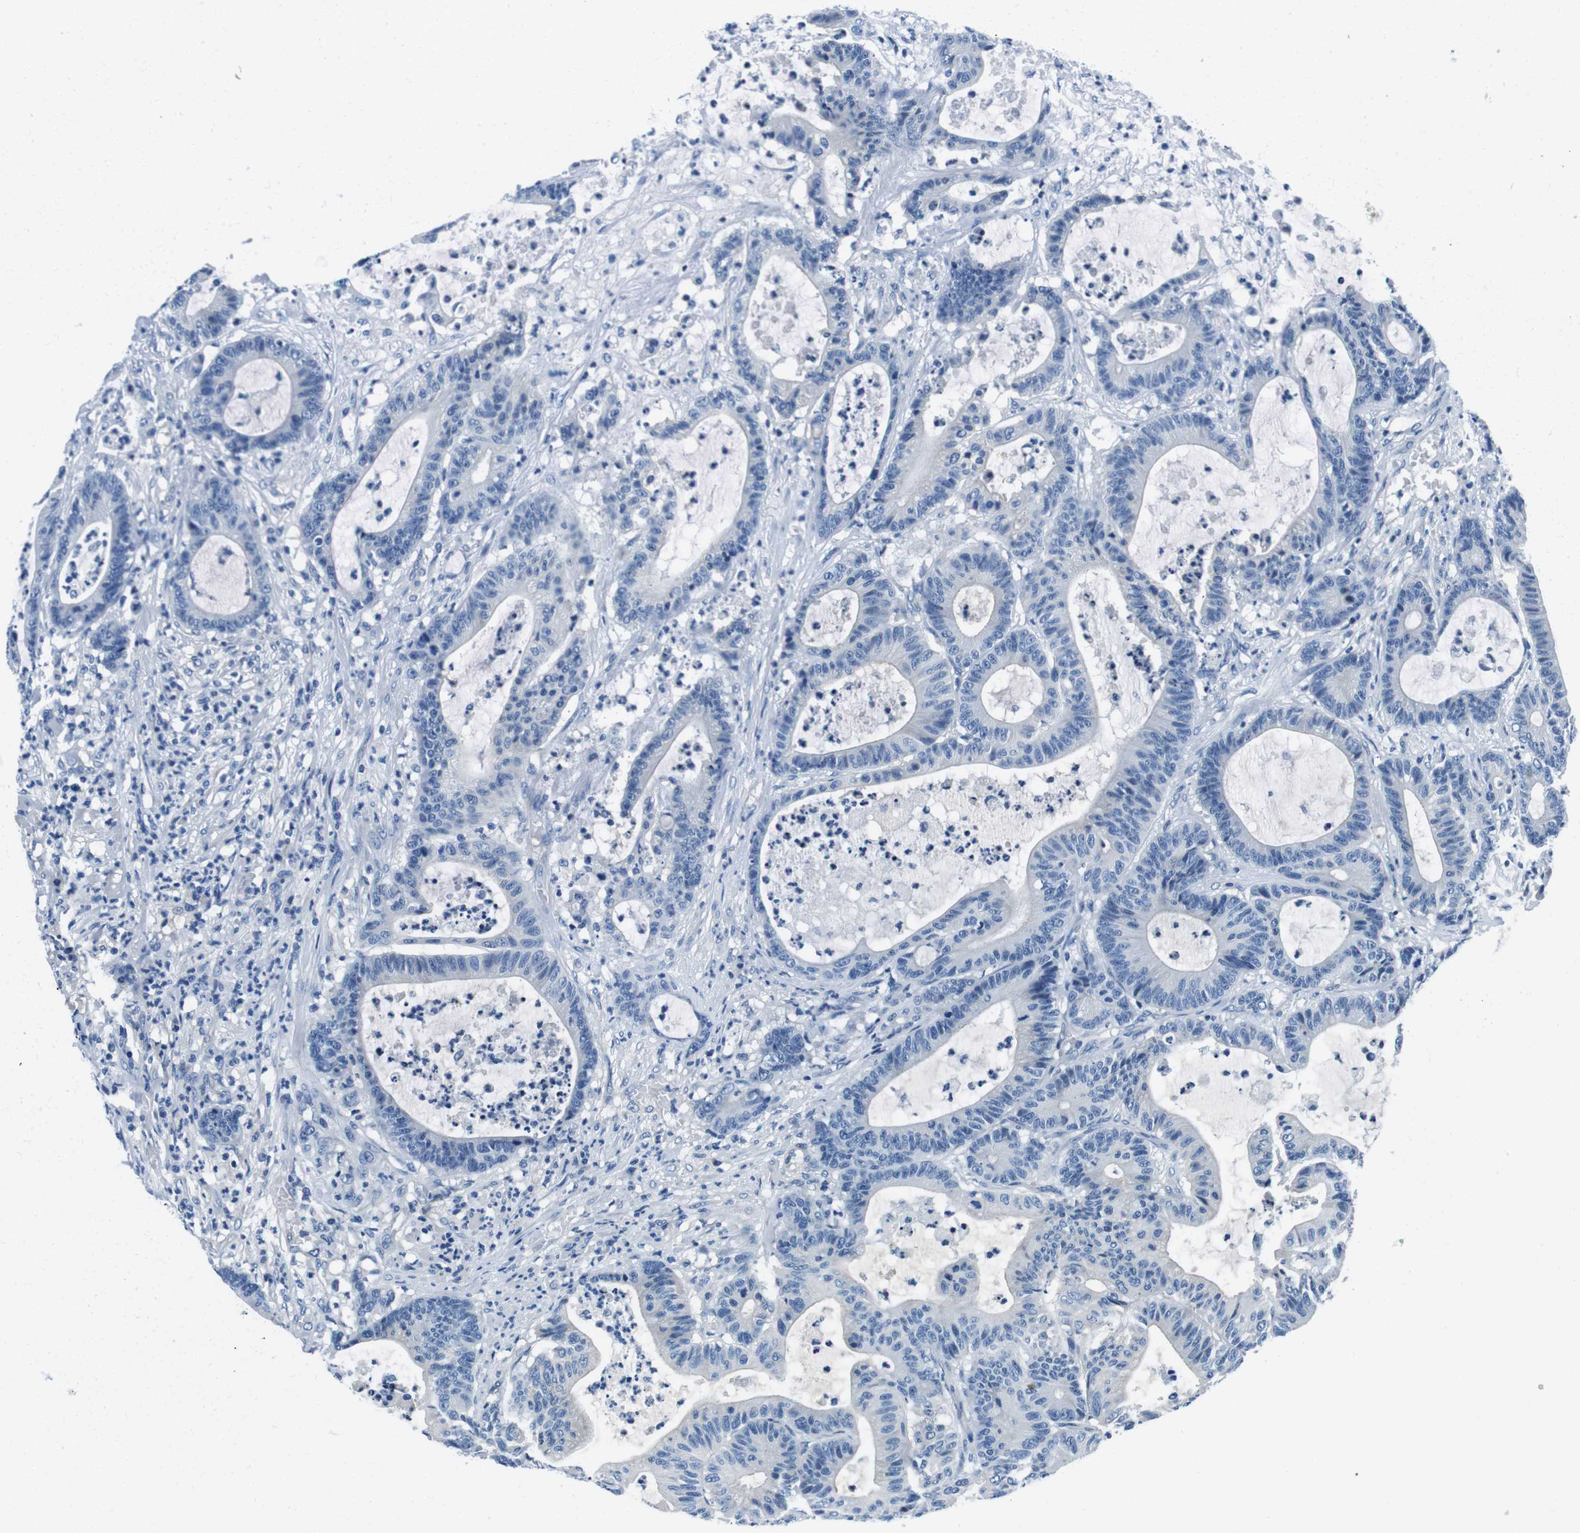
{"staining": {"intensity": "negative", "quantity": "none", "location": "none"}, "tissue": "colorectal cancer", "cell_type": "Tumor cells", "image_type": "cancer", "snomed": [{"axis": "morphology", "description": "Adenocarcinoma, NOS"}, {"axis": "topography", "description": "Colon"}], "caption": "The micrograph displays no significant expression in tumor cells of colorectal adenocarcinoma.", "gene": "CASQ1", "patient": {"sex": "female", "age": 84}}